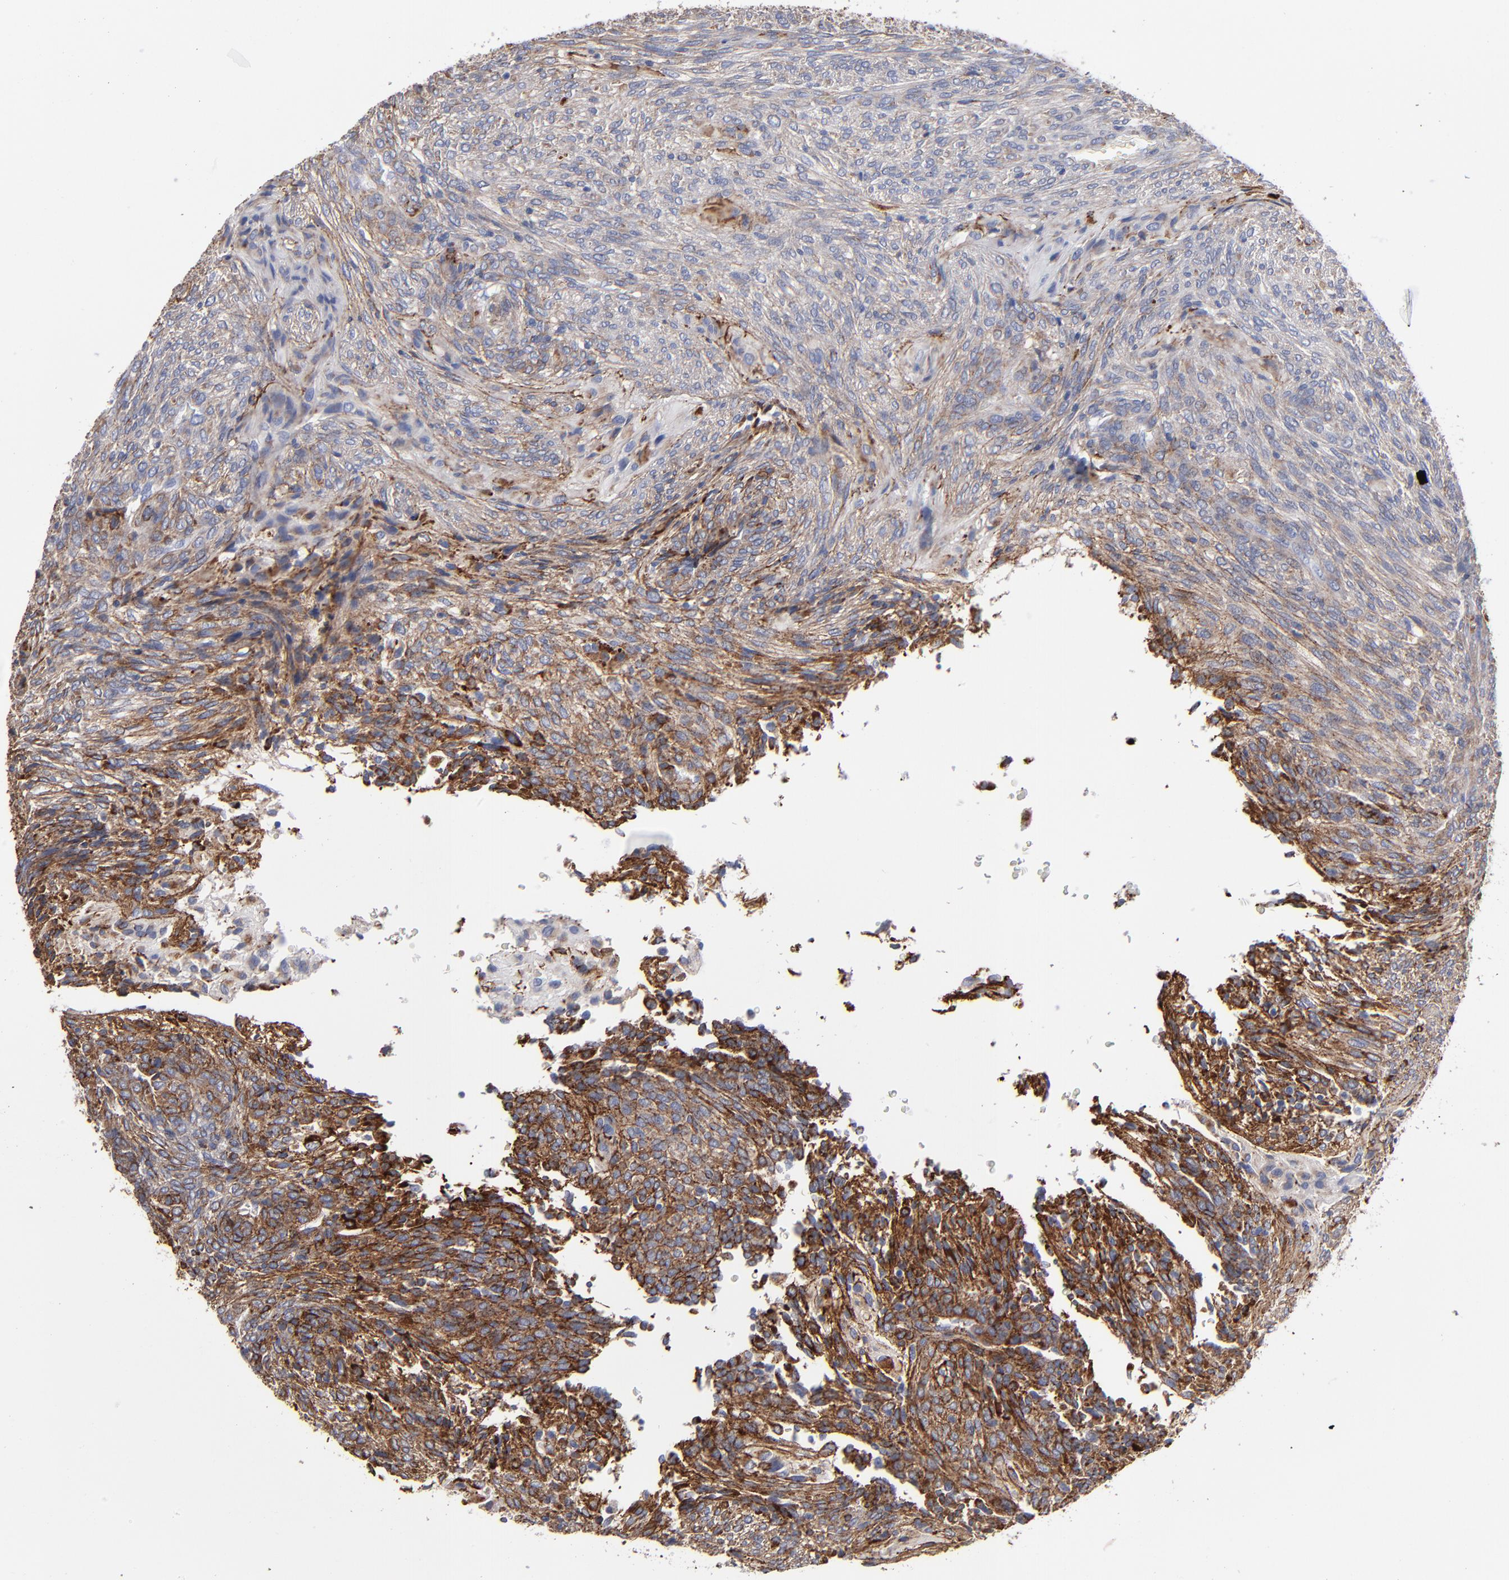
{"staining": {"intensity": "moderate", "quantity": ">75%", "location": "cytoplasmic/membranous"}, "tissue": "glioma", "cell_type": "Tumor cells", "image_type": "cancer", "snomed": [{"axis": "morphology", "description": "Glioma, malignant, High grade"}, {"axis": "topography", "description": "Cerebral cortex"}], "caption": "There is medium levels of moderate cytoplasmic/membranous staining in tumor cells of malignant glioma (high-grade), as demonstrated by immunohistochemical staining (brown color).", "gene": "EMILIN1", "patient": {"sex": "female", "age": 55}}